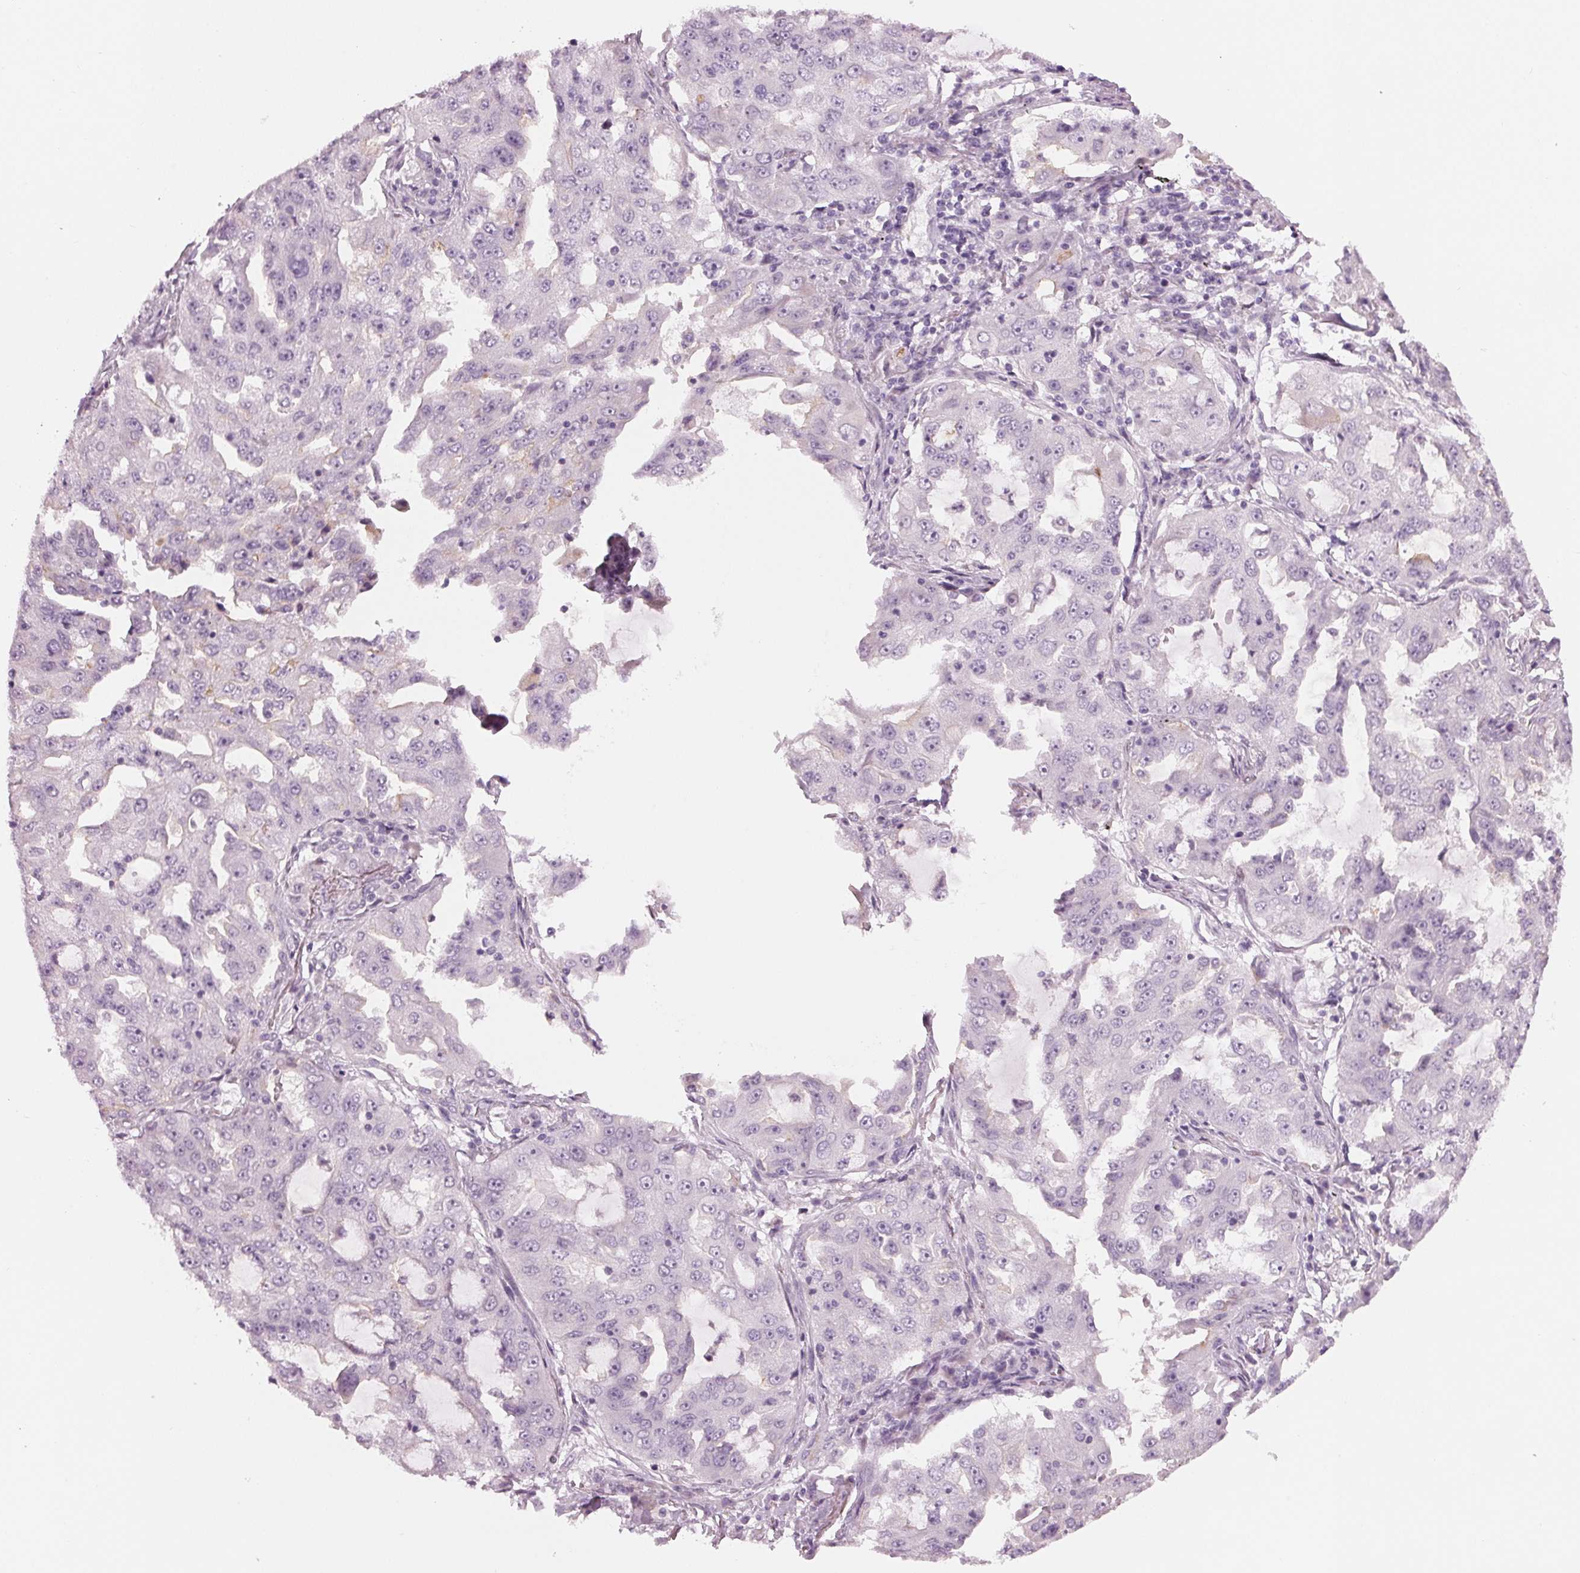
{"staining": {"intensity": "negative", "quantity": "none", "location": "none"}, "tissue": "lung cancer", "cell_type": "Tumor cells", "image_type": "cancer", "snomed": [{"axis": "morphology", "description": "Adenocarcinoma, NOS"}, {"axis": "topography", "description": "Lung"}], "caption": "A micrograph of human lung adenocarcinoma is negative for staining in tumor cells. (Brightfield microscopy of DAB (3,3'-diaminobenzidine) immunohistochemistry at high magnification).", "gene": "PRAP1", "patient": {"sex": "female", "age": 61}}